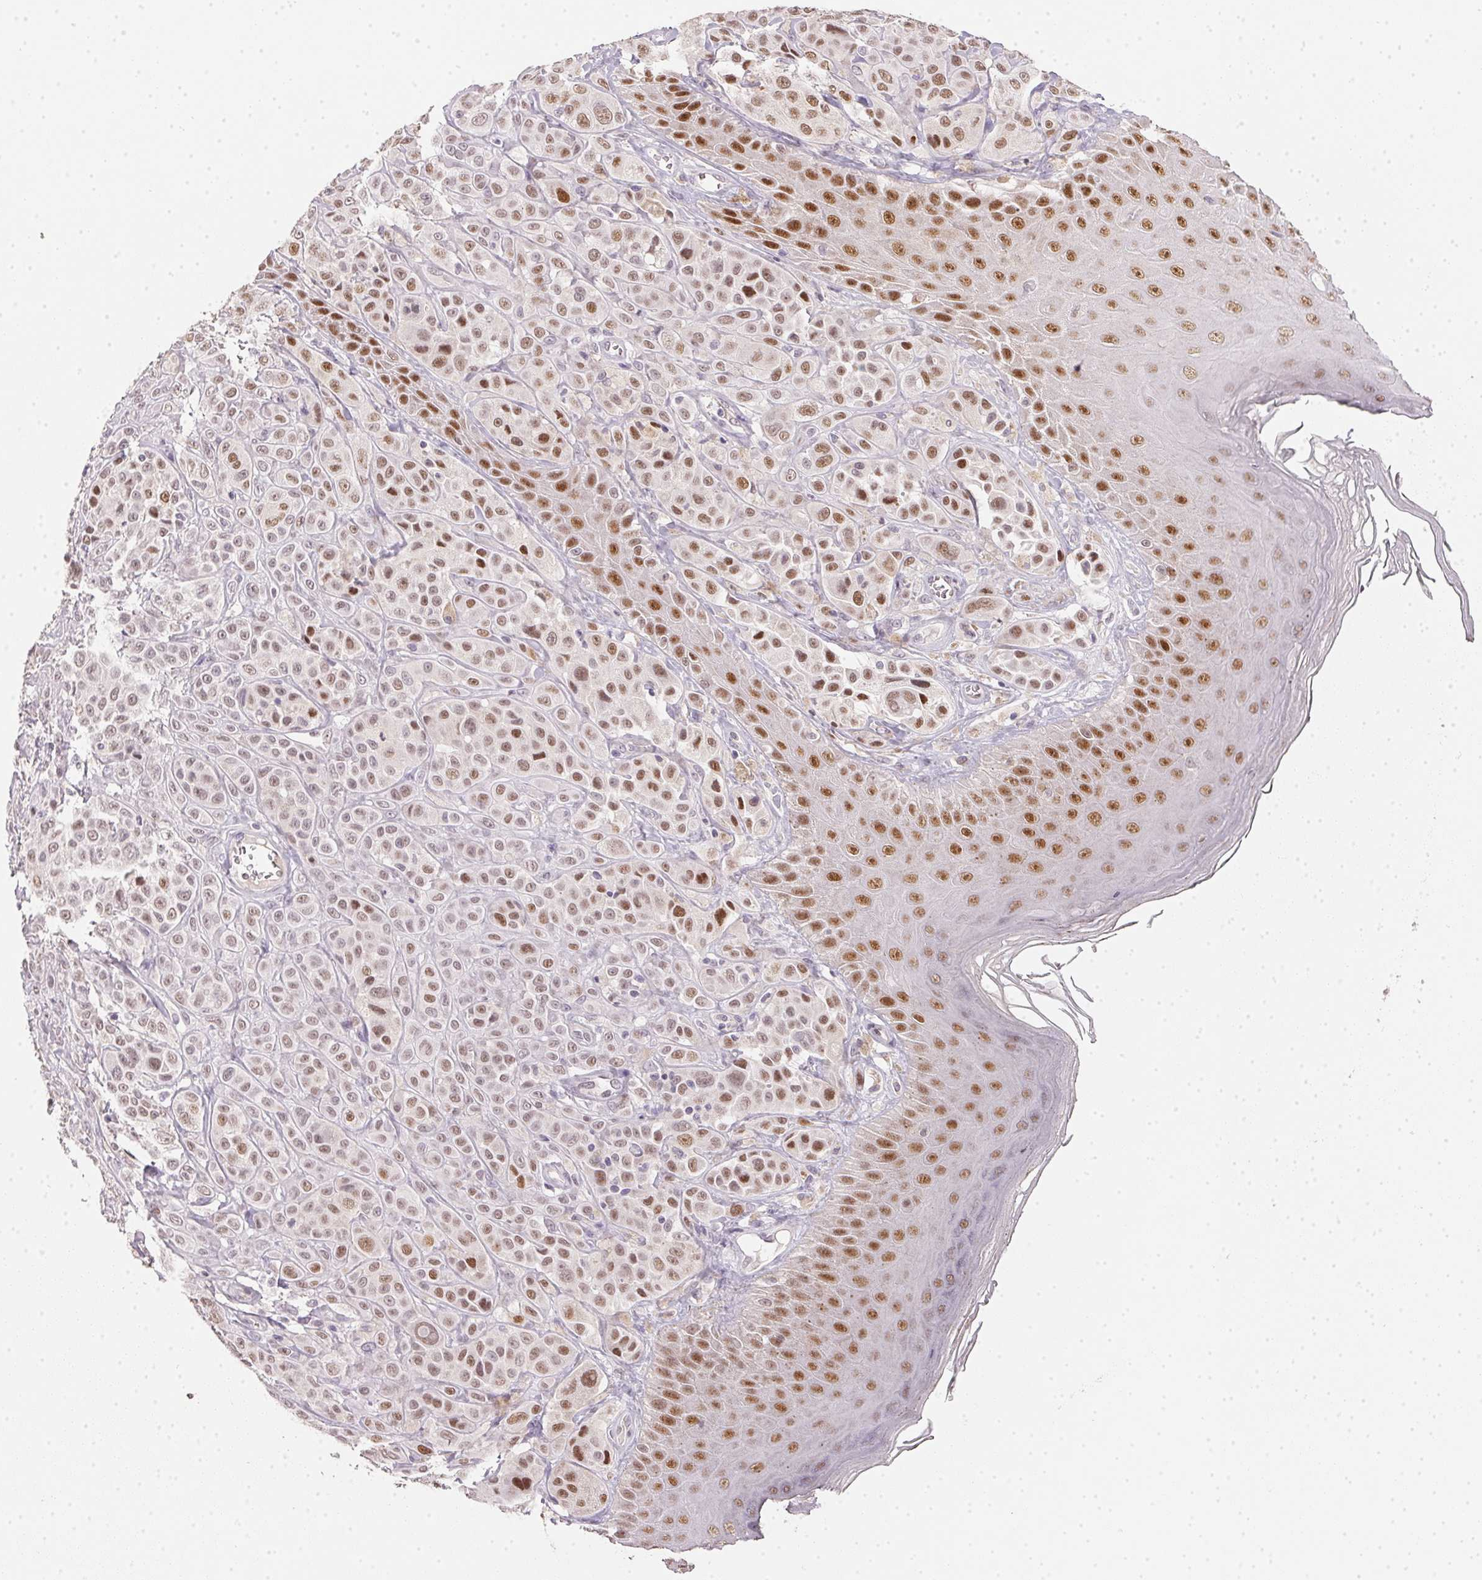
{"staining": {"intensity": "moderate", "quantity": "<25%", "location": "nuclear"}, "tissue": "melanoma", "cell_type": "Tumor cells", "image_type": "cancer", "snomed": [{"axis": "morphology", "description": "Malignant melanoma, NOS"}, {"axis": "topography", "description": "Skin"}], "caption": "Immunohistochemistry staining of malignant melanoma, which displays low levels of moderate nuclear staining in about <25% of tumor cells indicating moderate nuclear protein expression. The staining was performed using DAB (3,3'-diaminobenzidine) (brown) for protein detection and nuclei were counterstained in hematoxylin (blue).", "gene": "POLR3G", "patient": {"sex": "male", "age": 67}}